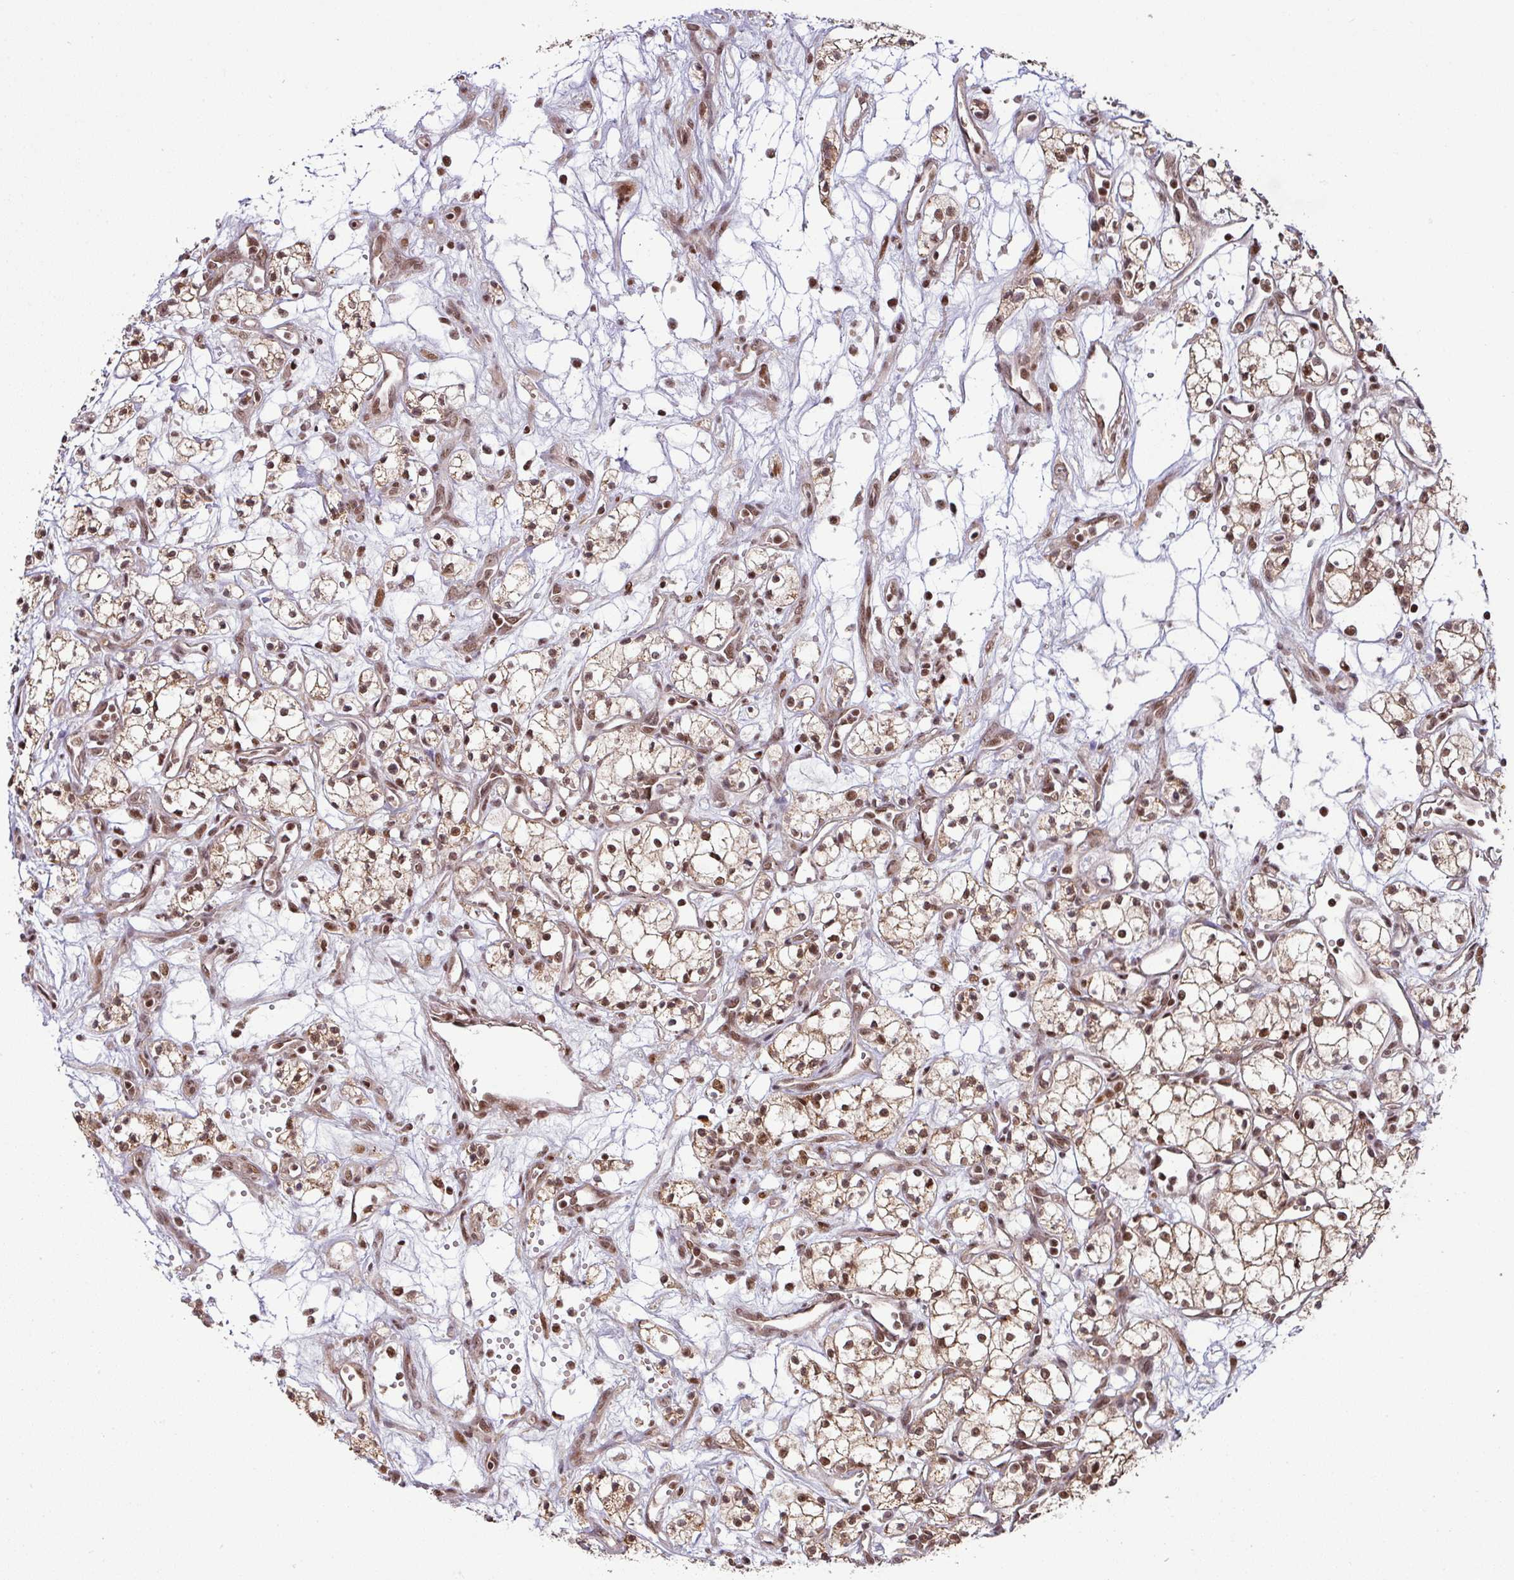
{"staining": {"intensity": "moderate", "quantity": ">75%", "location": "cytoplasmic/membranous,nuclear"}, "tissue": "renal cancer", "cell_type": "Tumor cells", "image_type": "cancer", "snomed": [{"axis": "morphology", "description": "Adenocarcinoma, NOS"}, {"axis": "topography", "description": "Kidney"}], "caption": "A photomicrograph showing moderate cytoplasmic/membranous and nuclear positivity in approximately >75% of tumor cells in renal adenocarcinoma, as visualized by brown immunohistochemical staining.", "gene": "PHF23", "patient": {"sex": "male", "age": 59}}